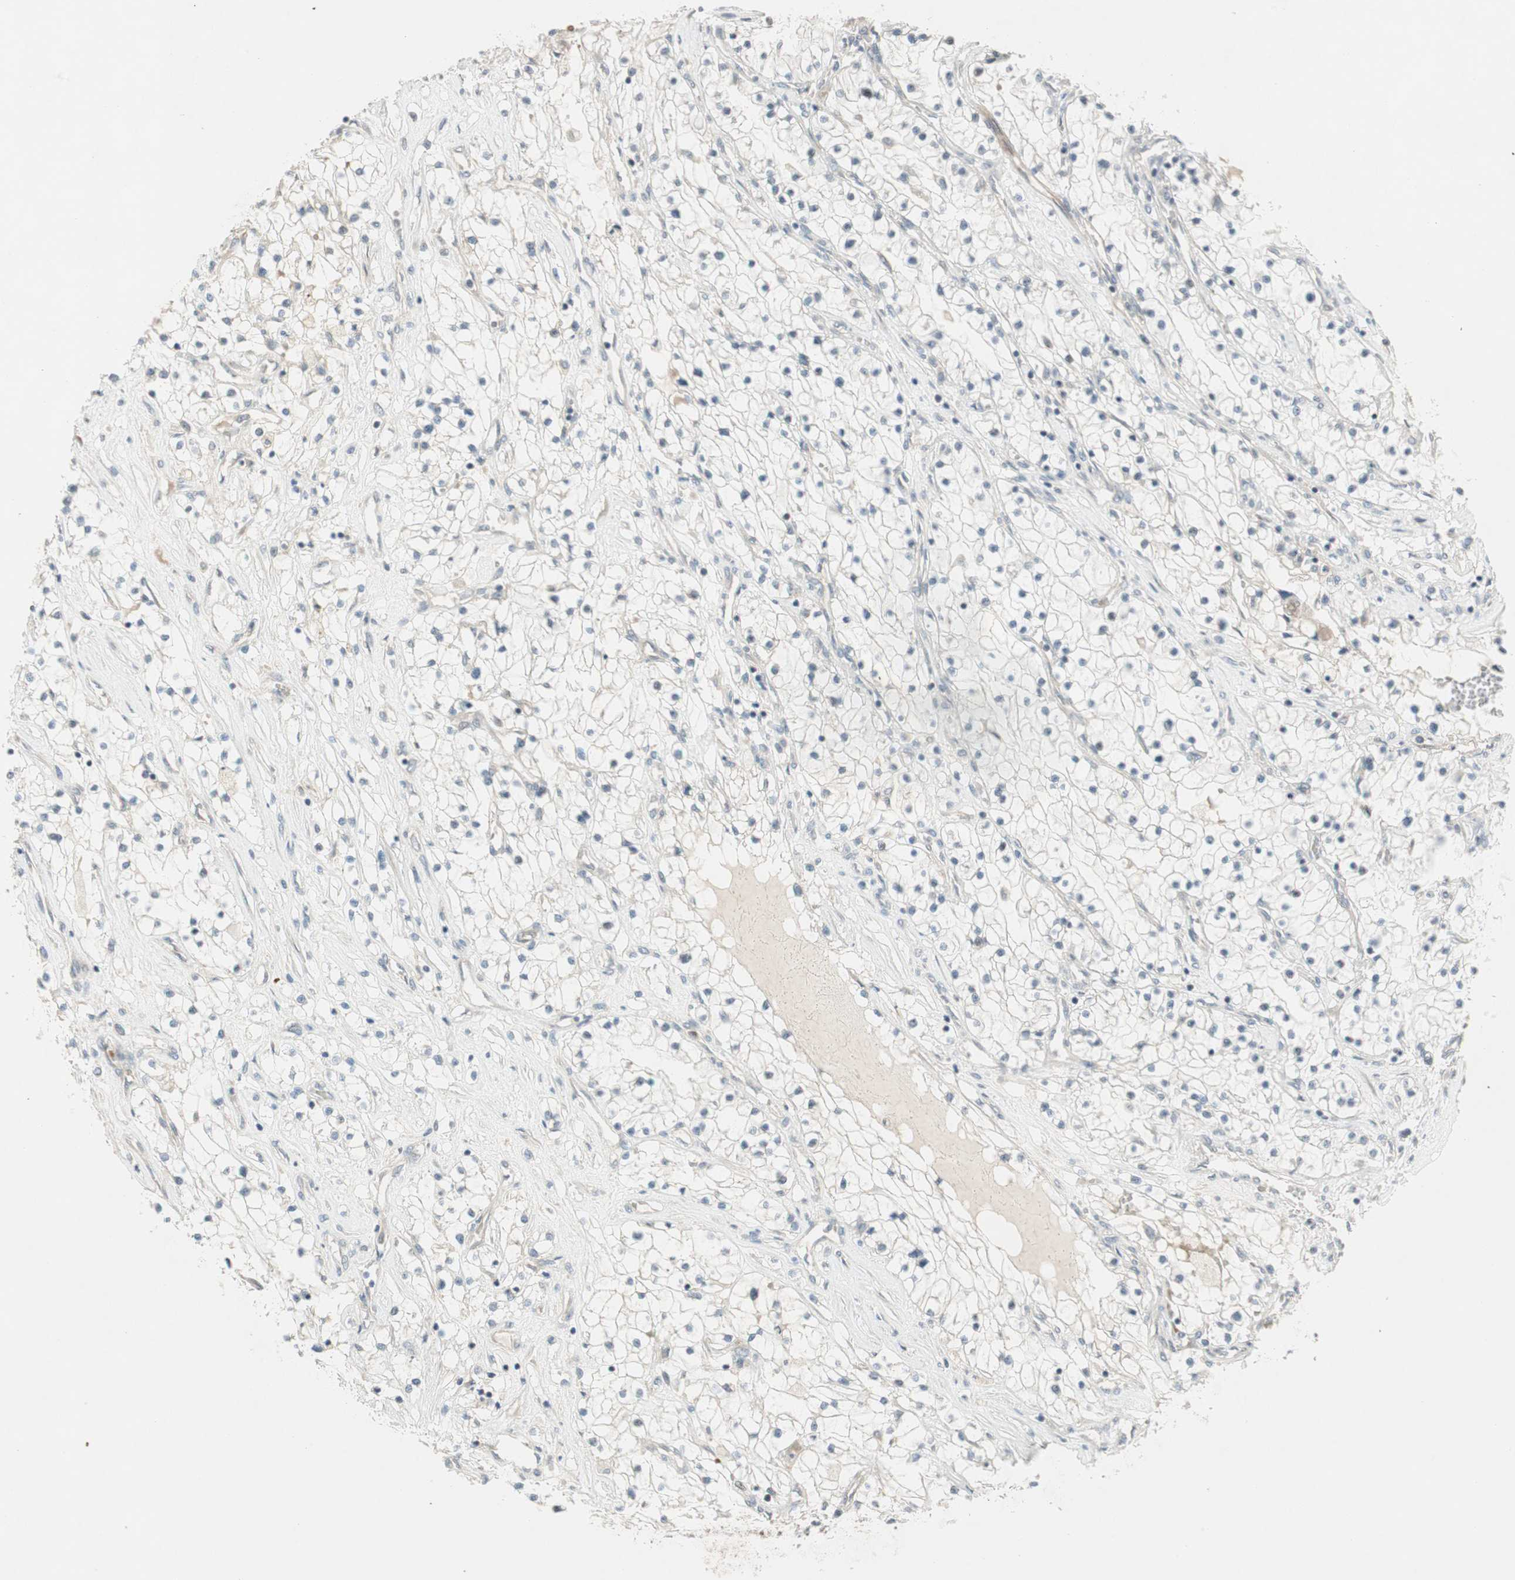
{"staining": {"intensity": "negative", "quantity": "none", "location": "none"}, "tissue": "renal cancer", "cell_type": "Tumor cells", "image_type": "cancer", "snomed": [{"axis": "morphology", "description": "Adenocarcinoma, NOS"}, {"axis": "topography", "description": "Kidney"}], "caption": "There is no significant expression in tumor cells of renal cancer (adenocarcinoma).", "gene": "CGRRF1", "patient": {"sex": "male", "age": 68}}